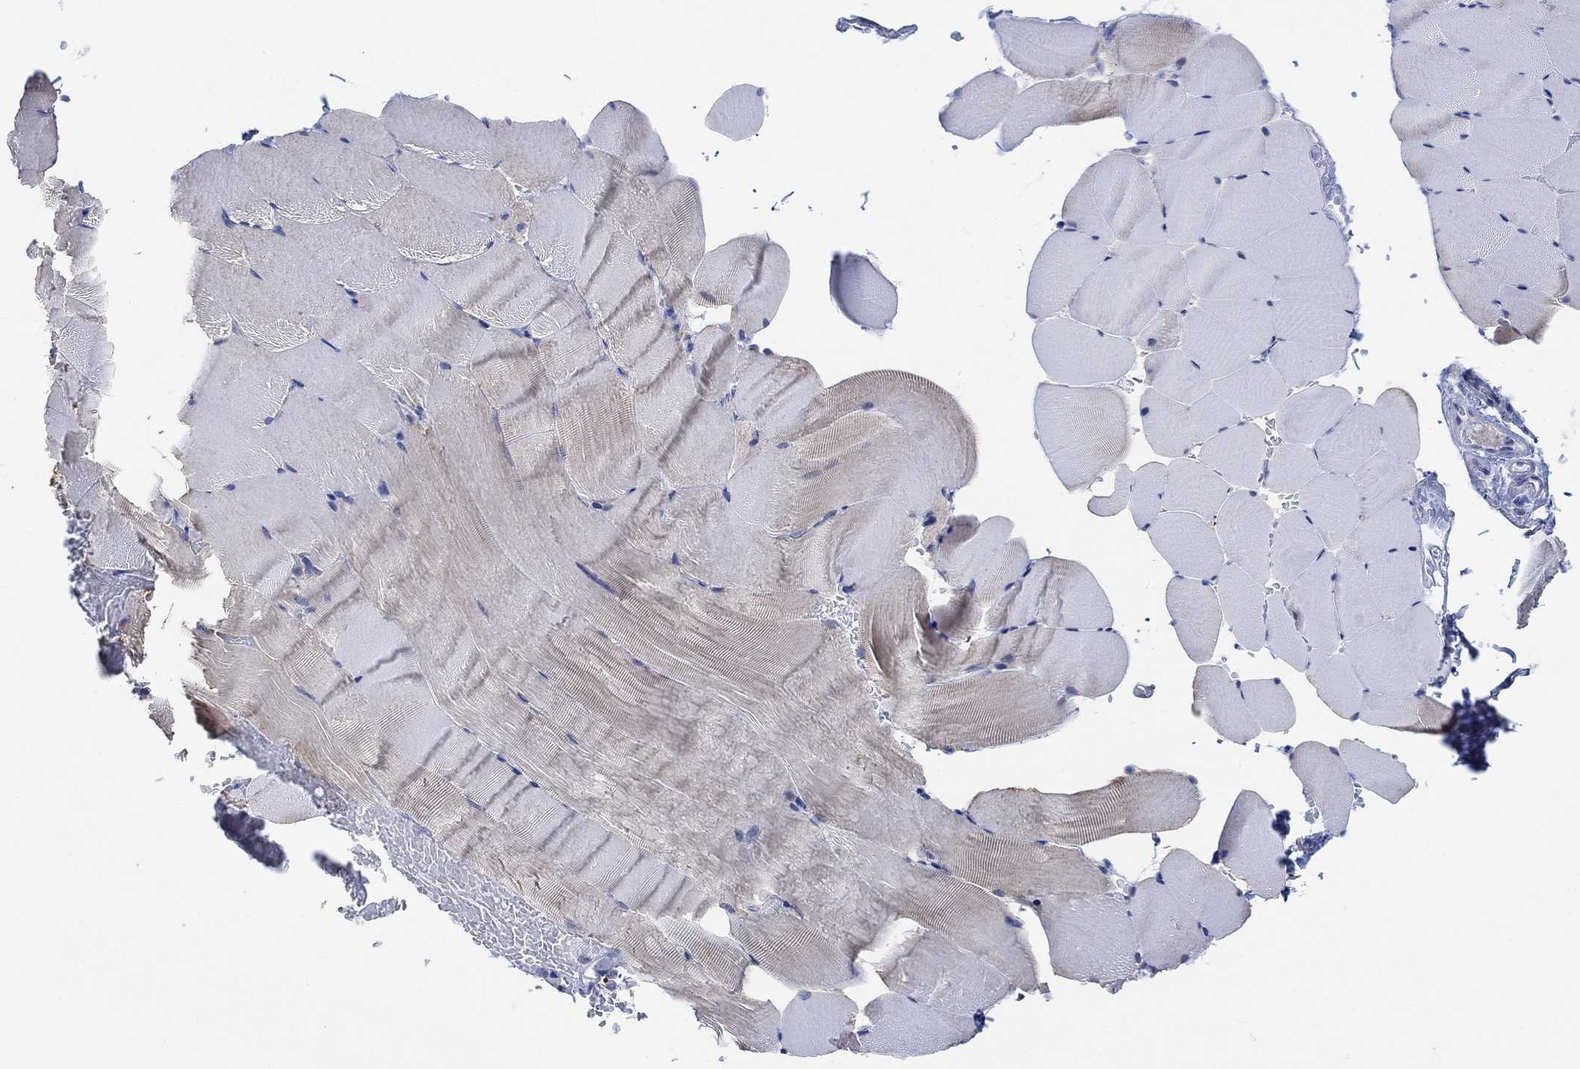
{"staining": {"intensity": "negative", "quantity": "none", "location": "none"}, "tissue": "skeletal muscle", "cell_type": "Myocytes", "image_type": "normal", "snomed": [{"axis": "morphology", "description": "Normal tissue, NOS"}, {"axis": "topography", "description": "Skeletal muscle"}], "caption": "Immunohistochemistry (IHC) image of normal skeletal muscle stained for a protein (brown), which demonstrates no staining in myocytes.", "gene": "RIMS1", "patient": {"sex": "female", "age": 37}}